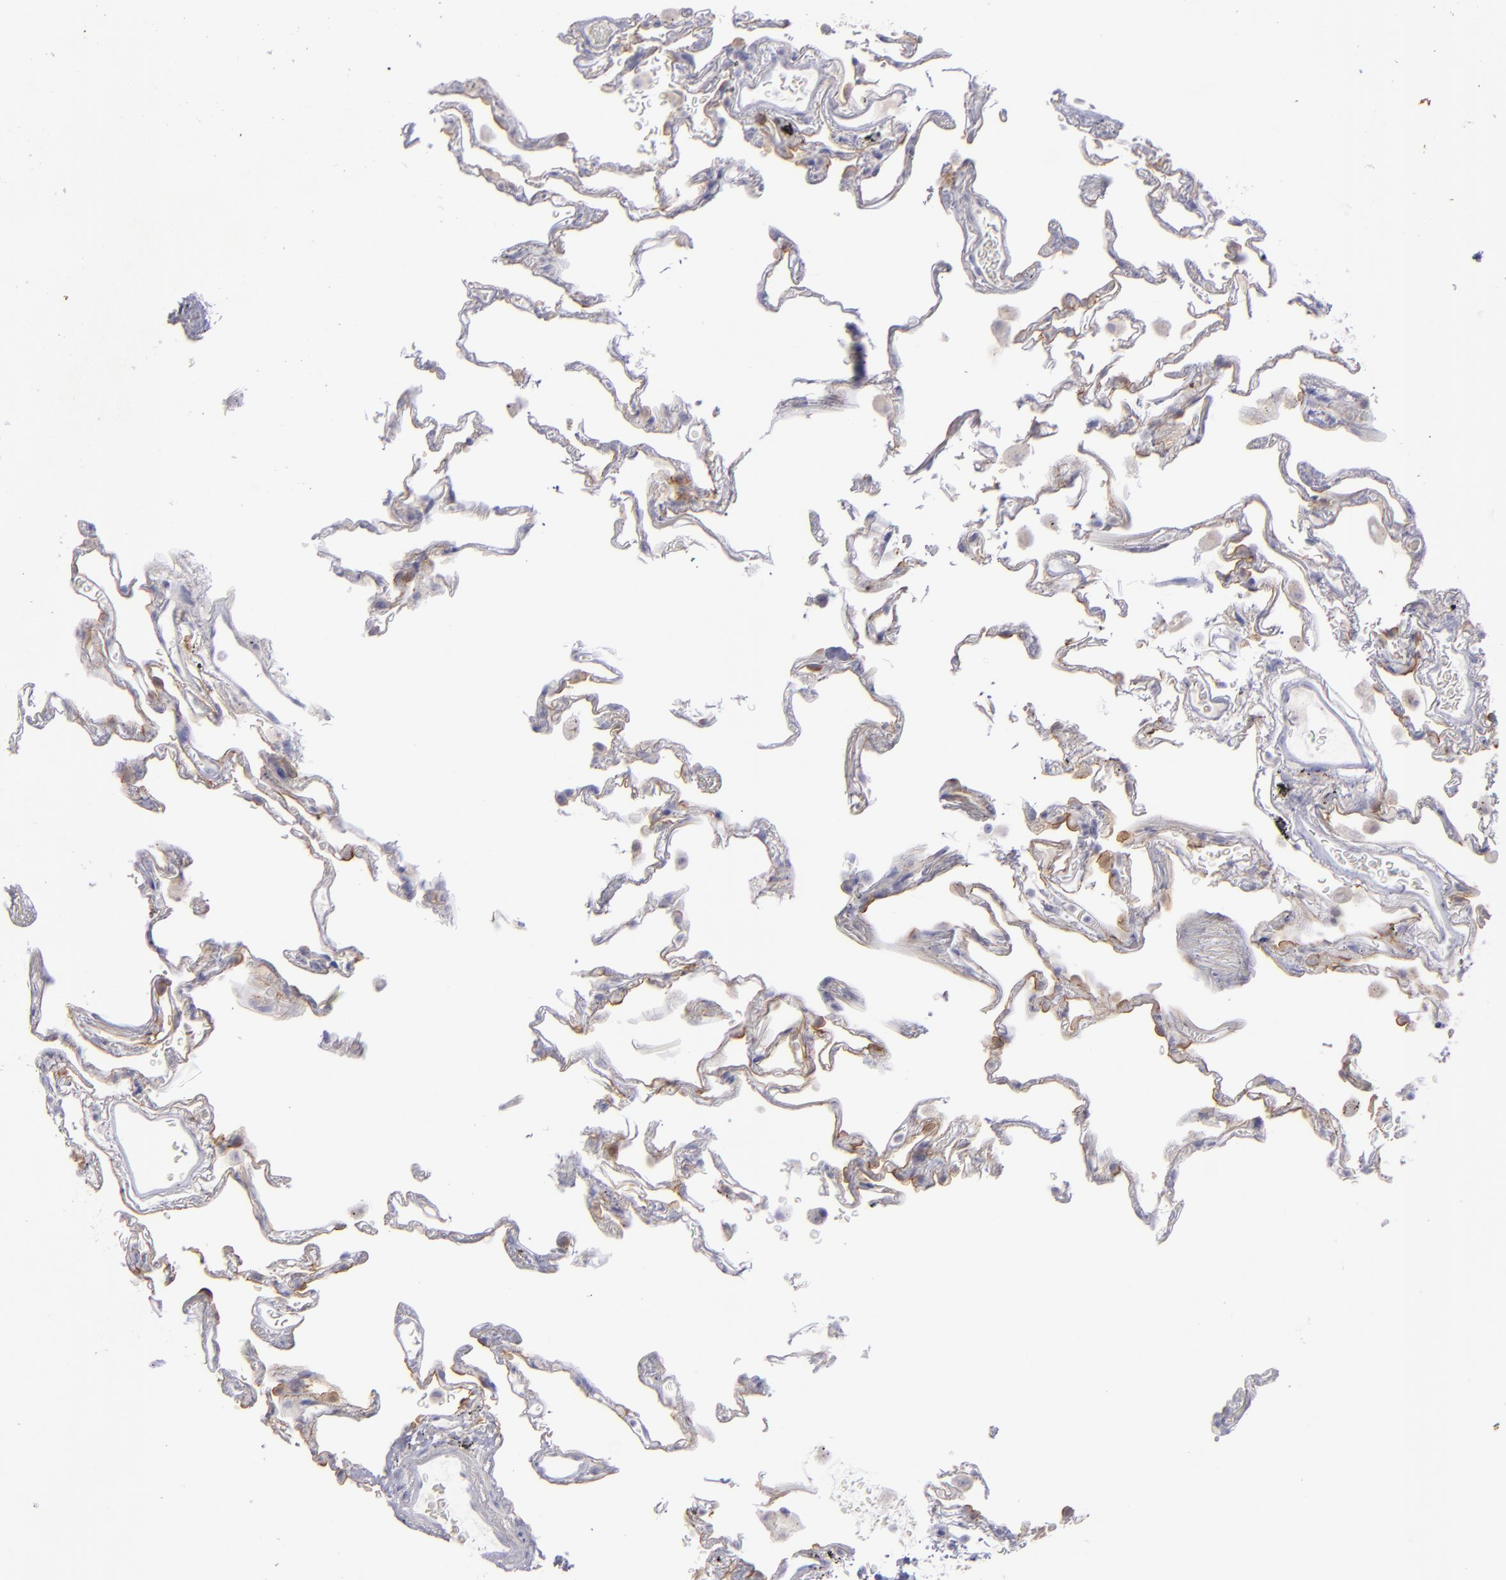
{"staining": {"intensity": "weak", "quantity": ">75%", "location": "cytoplasmic/membranous"}, "tissue": "lung", "cell_type": "Alveolar cells", "image_type": "normal", "snomed": [{"axis": "morphology", "description": "Normal tissue, NOS"}, {"axis": "morphology", "description": "Inflammation, NOS"}, {"axis": "topography", "description": "Lung"}], "caption": "Human lung stained for a protein (brown) demonstrates weak cytoplasmic/membranous positive positivity in about >75% of alveolar cells.", "gene": "EVPL", "patient": {"sex": "male", "age": 69}}